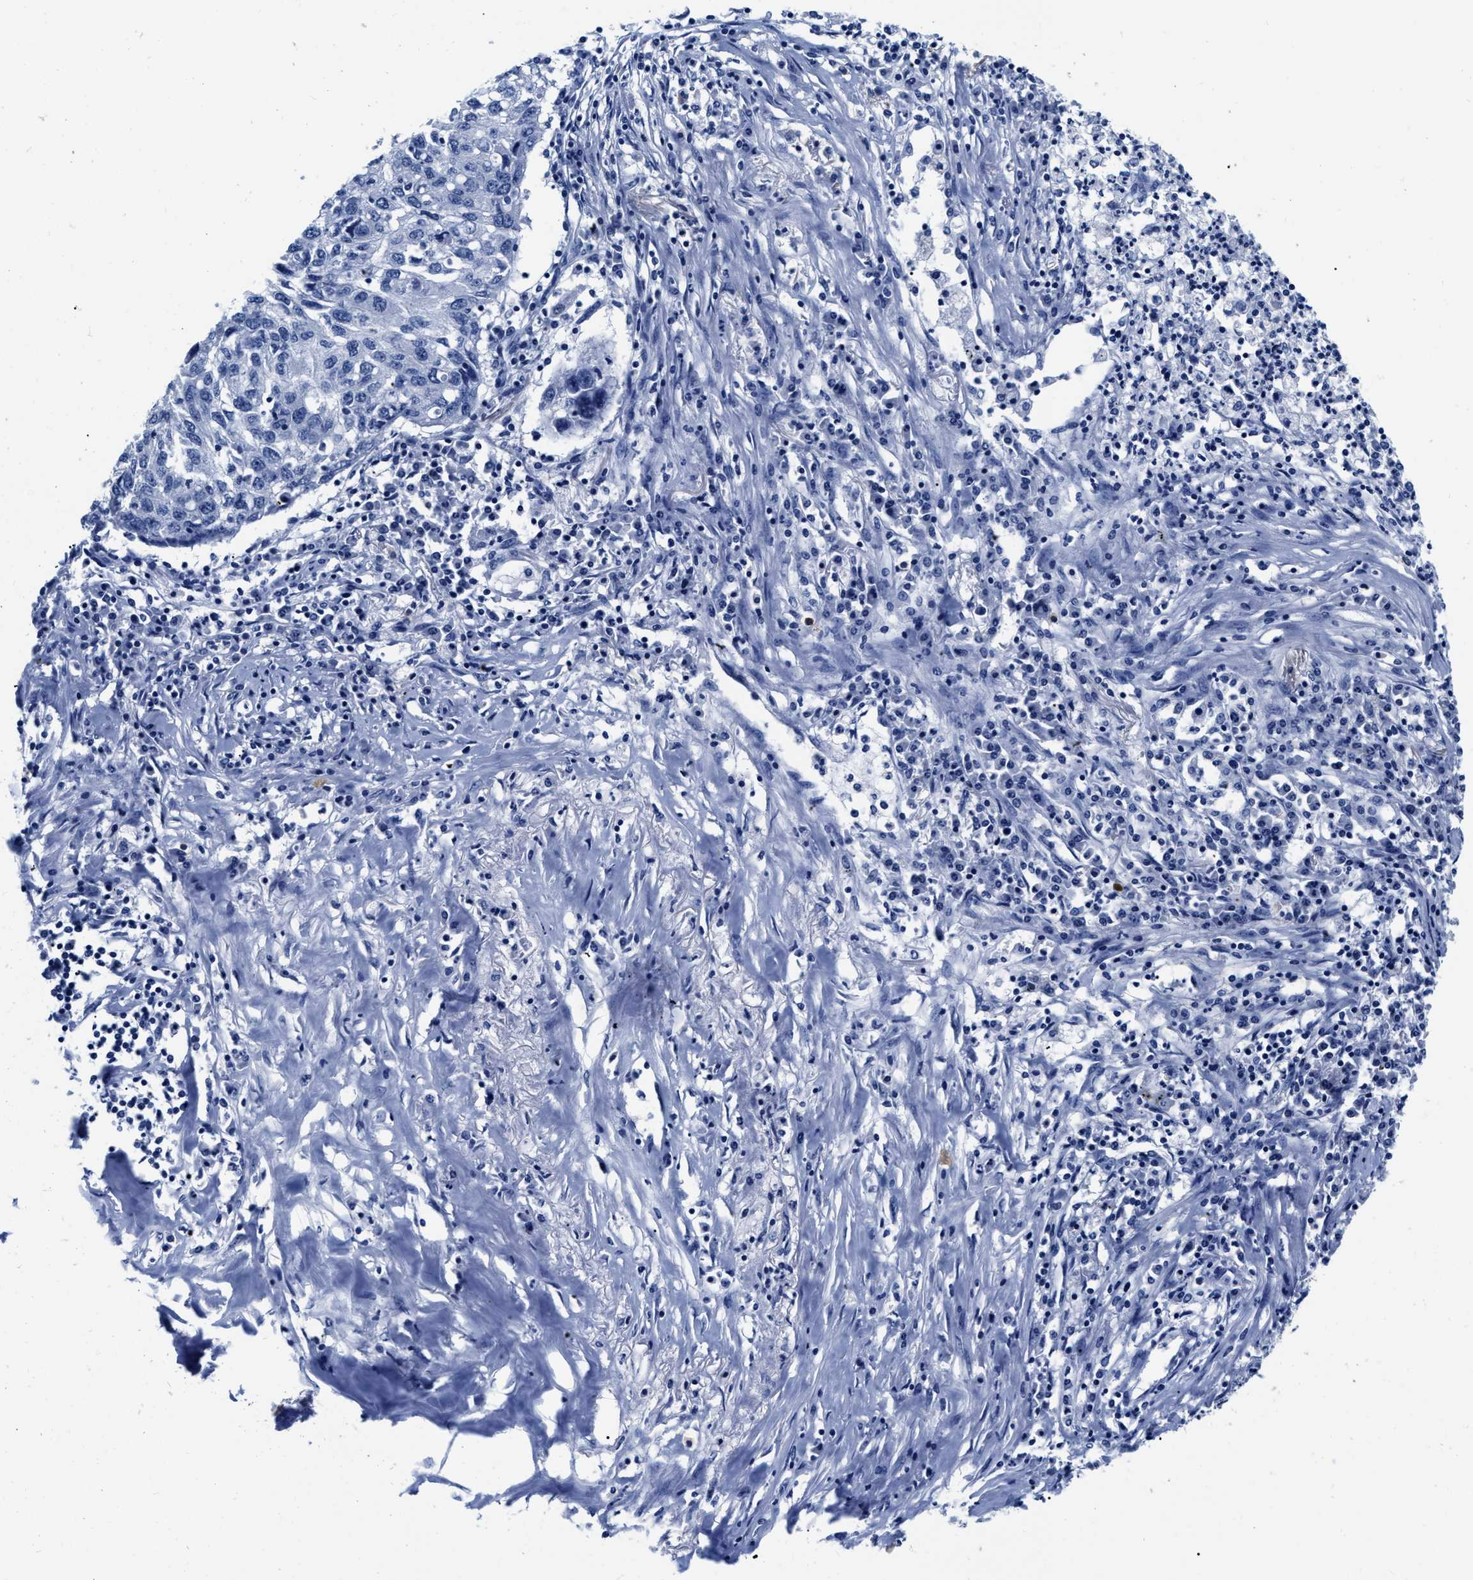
{"staining": {"intensity": "negative", "quantity": "none", "location": "none"}, "tissue": "lung cancer", "cell_type": "Tumor cells", "image_type": "cancer", "snomed": [{"axis": "morphology", "description": "Squamous cell carcinoma, NOS"}, {"axis": "topography", "description": "Lung"}], "caption": "Immunohistochemistry (IHC) of lung squamous cell carcinoma shows no positivity in tumor cells.", "gene": "CER1", "patient": {"sex": "female", "age": 63}}